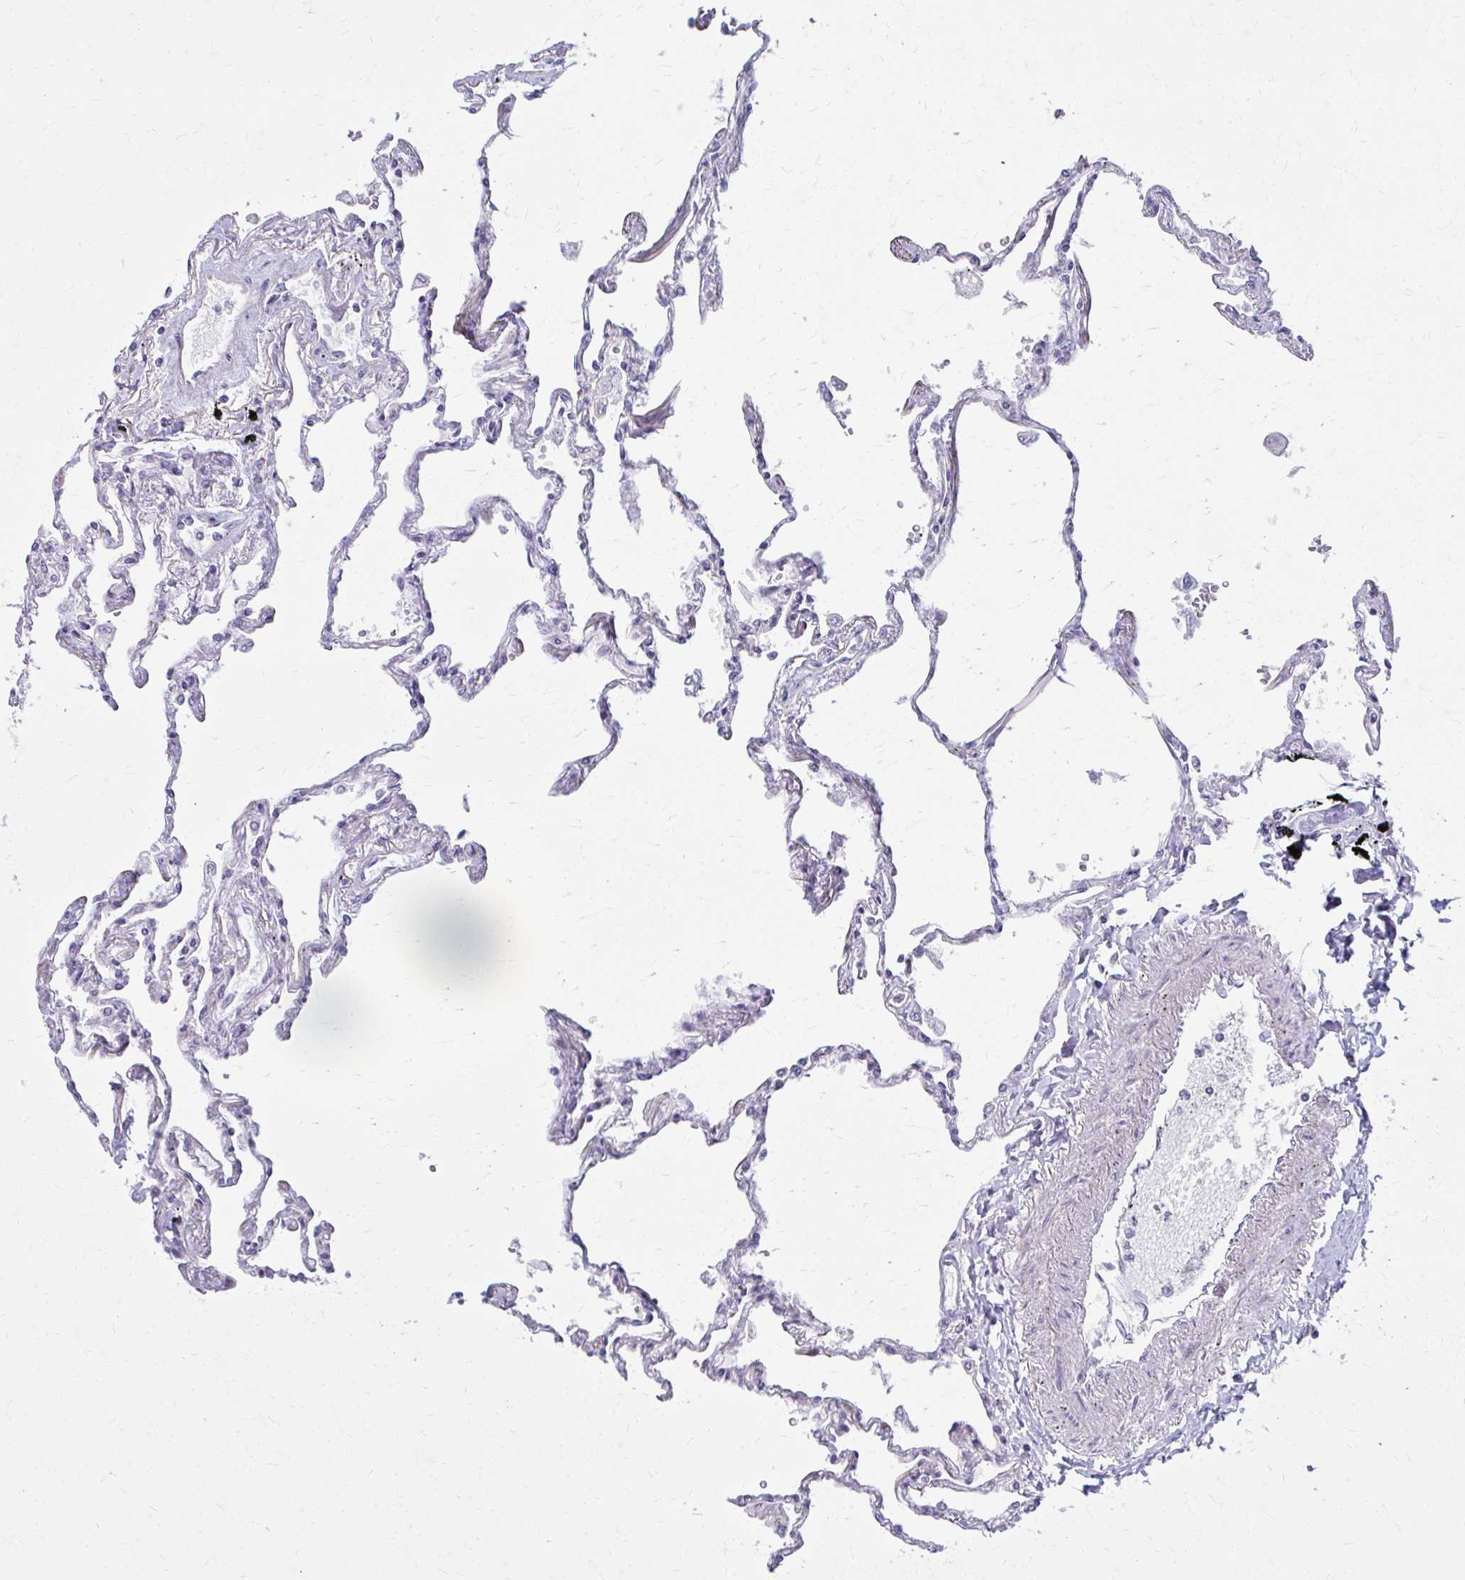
{"staining": {"intensity": "weak", "quantity": "25%-75%", "location": "cytoplasmic/membranous"}, "tissue": "lung", "cell_type": "Alveolar cells", "image_type": "normal", "snomed": [{"axis": "morphology", "description": "Normal tissue, NOS"}, {"axis": "topography", "description": "Lung"}], "caption": "Benign lung displays weak cytoplasmic/membranous expression in approximately 25%-75% of alveolar cells (DAB (3,3'-diaminobenzidine) IHC, brown staining for protein, blue staining for nuclei)..", "gene": "MAF1", "patient": {"sex": "female", "age": 67}}